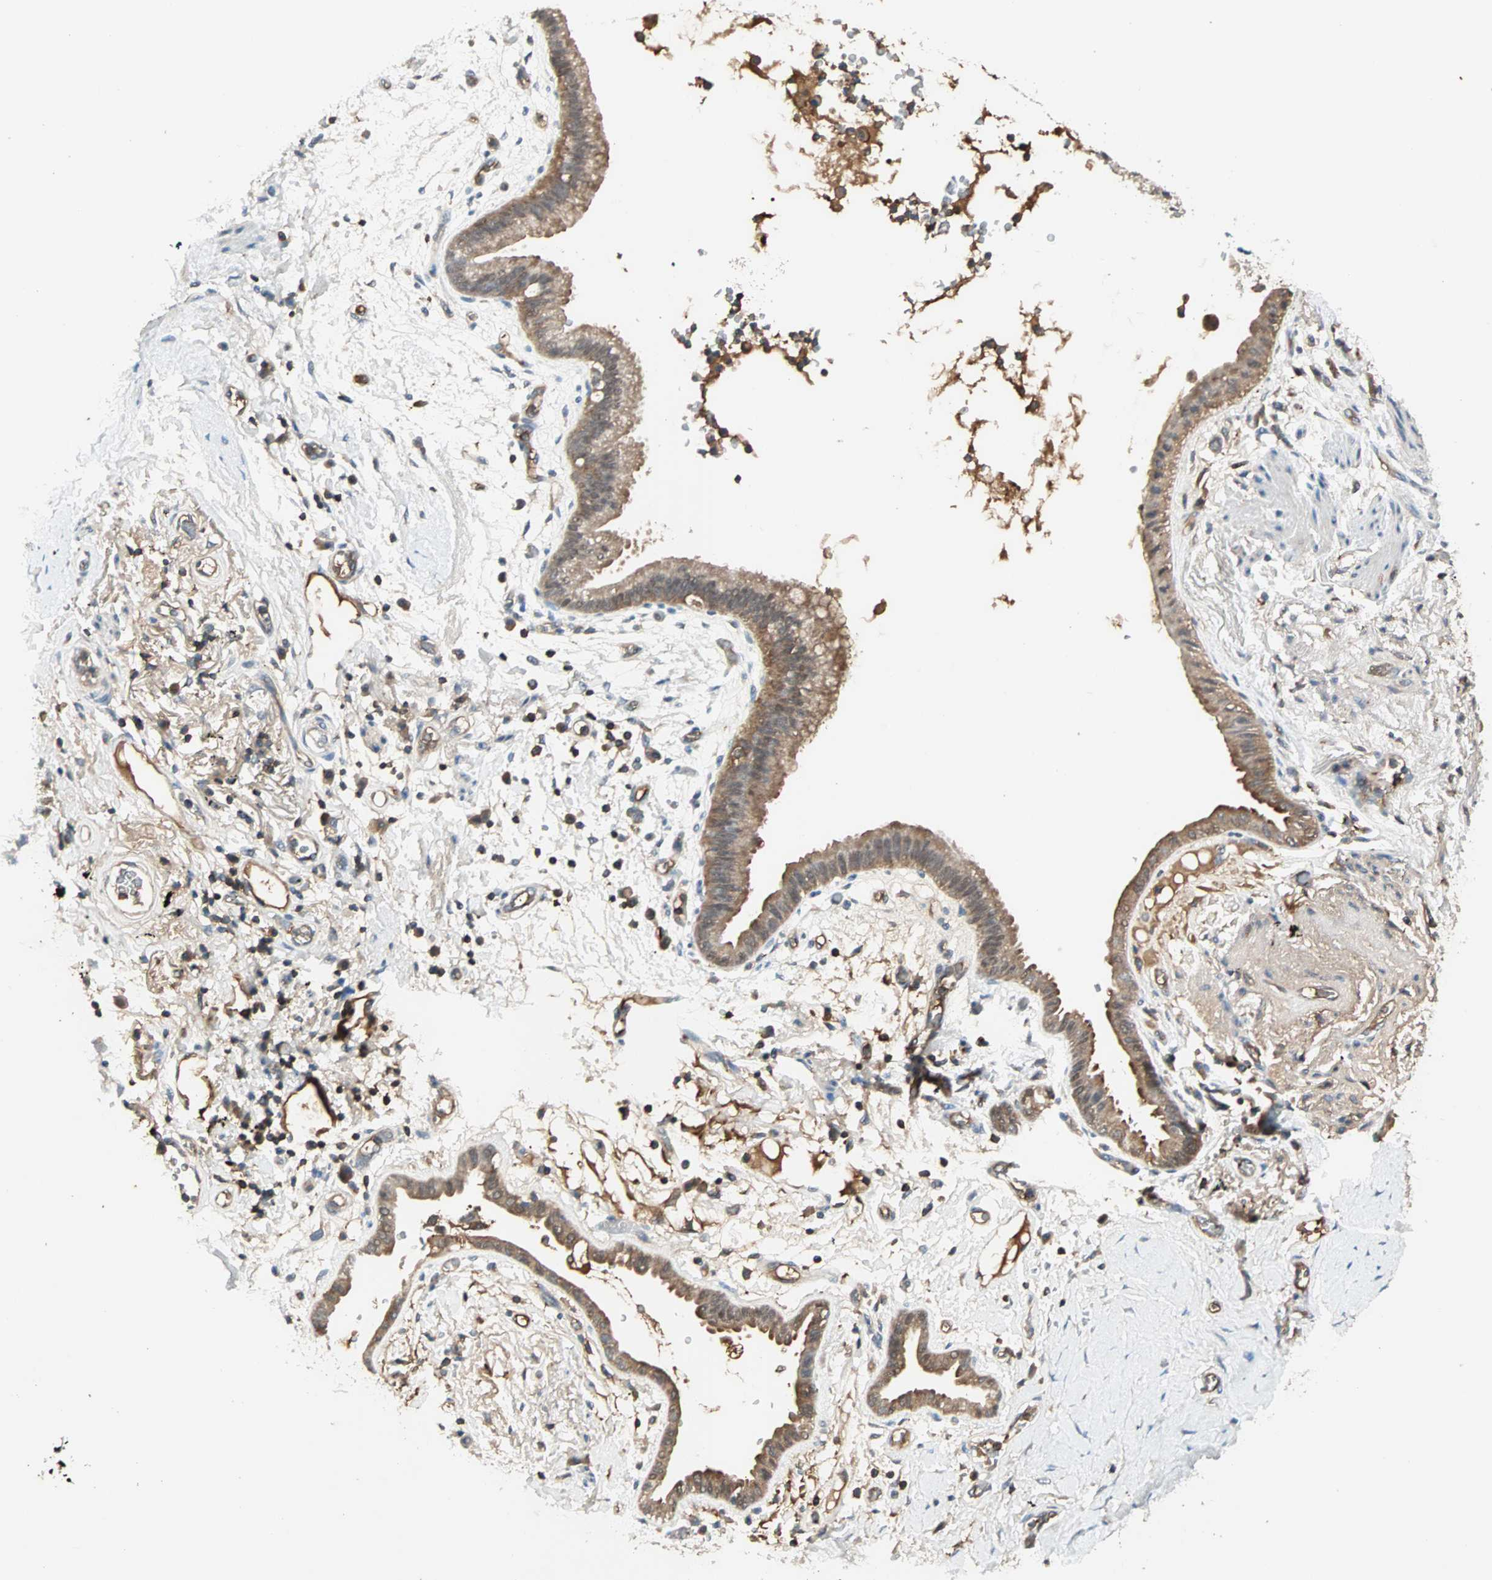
{"staining": {"intensity": "strong", "quantity": ">75%", "location": "cytoplasmic/membranous"}, "tissue": "lung cancer", "cell_type": "Tumor cells", "image_type": "cancer", "snomed": [{"axis": "morphology", "description": "Adenocarcinoma, NOS"}, {"axis": "topography", "description": "Lung"}], "caption": "Immunohistochemistry photomicrograph of neoplastic tissue: lung adenocarcinoma stained using IHC demonstrates high levels of strong protein expression localized specifically in the cytoplasmic/membranous of tumor cells, appearing as a cytoplasmic/membranous brown color.", "gene": "TEC", "patient": {"sex": "female", "age": 70}}